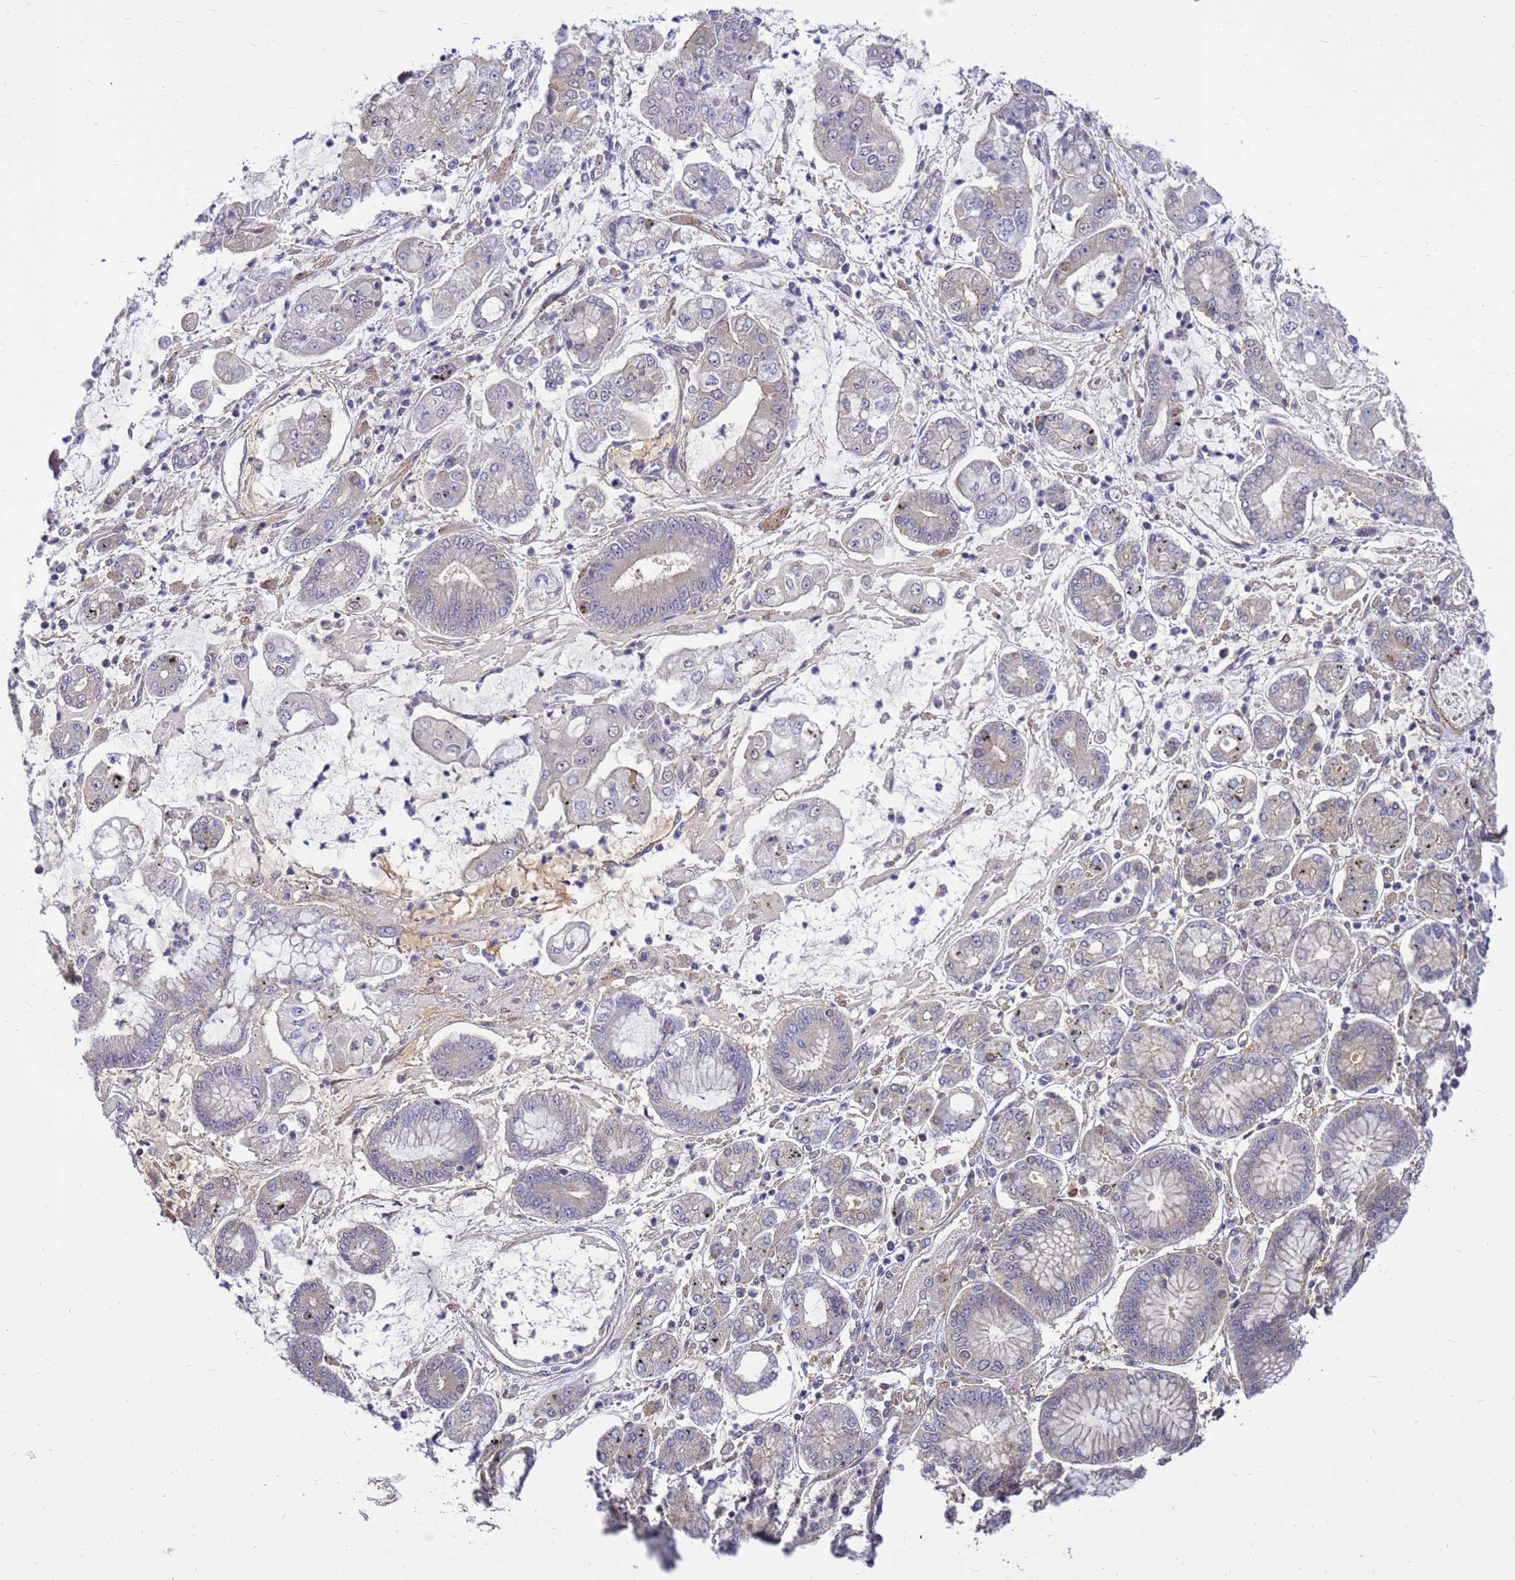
{"staining": {"intensity": "weak", "quantity": "<25%", "location": "cytoplasmic/membranous"}, "tissue": "stomach cancer", "cell_type": "Tumor cells", "image_type": "cancer", "snomed": [{"axis": "morphology", "description": "Adenocarcinoma, NOS"}, {"axis": "topography", "description": "Stomach"}], "caption": "A high-resolution histopathology image shows immunohistochemistry (IHC) staining of stomach cancer (adenocarcinoma), which shows no significant staining in tumor cells.", "gene": "ENOPH1", "patient": {"sex": "male", "age": 76}}